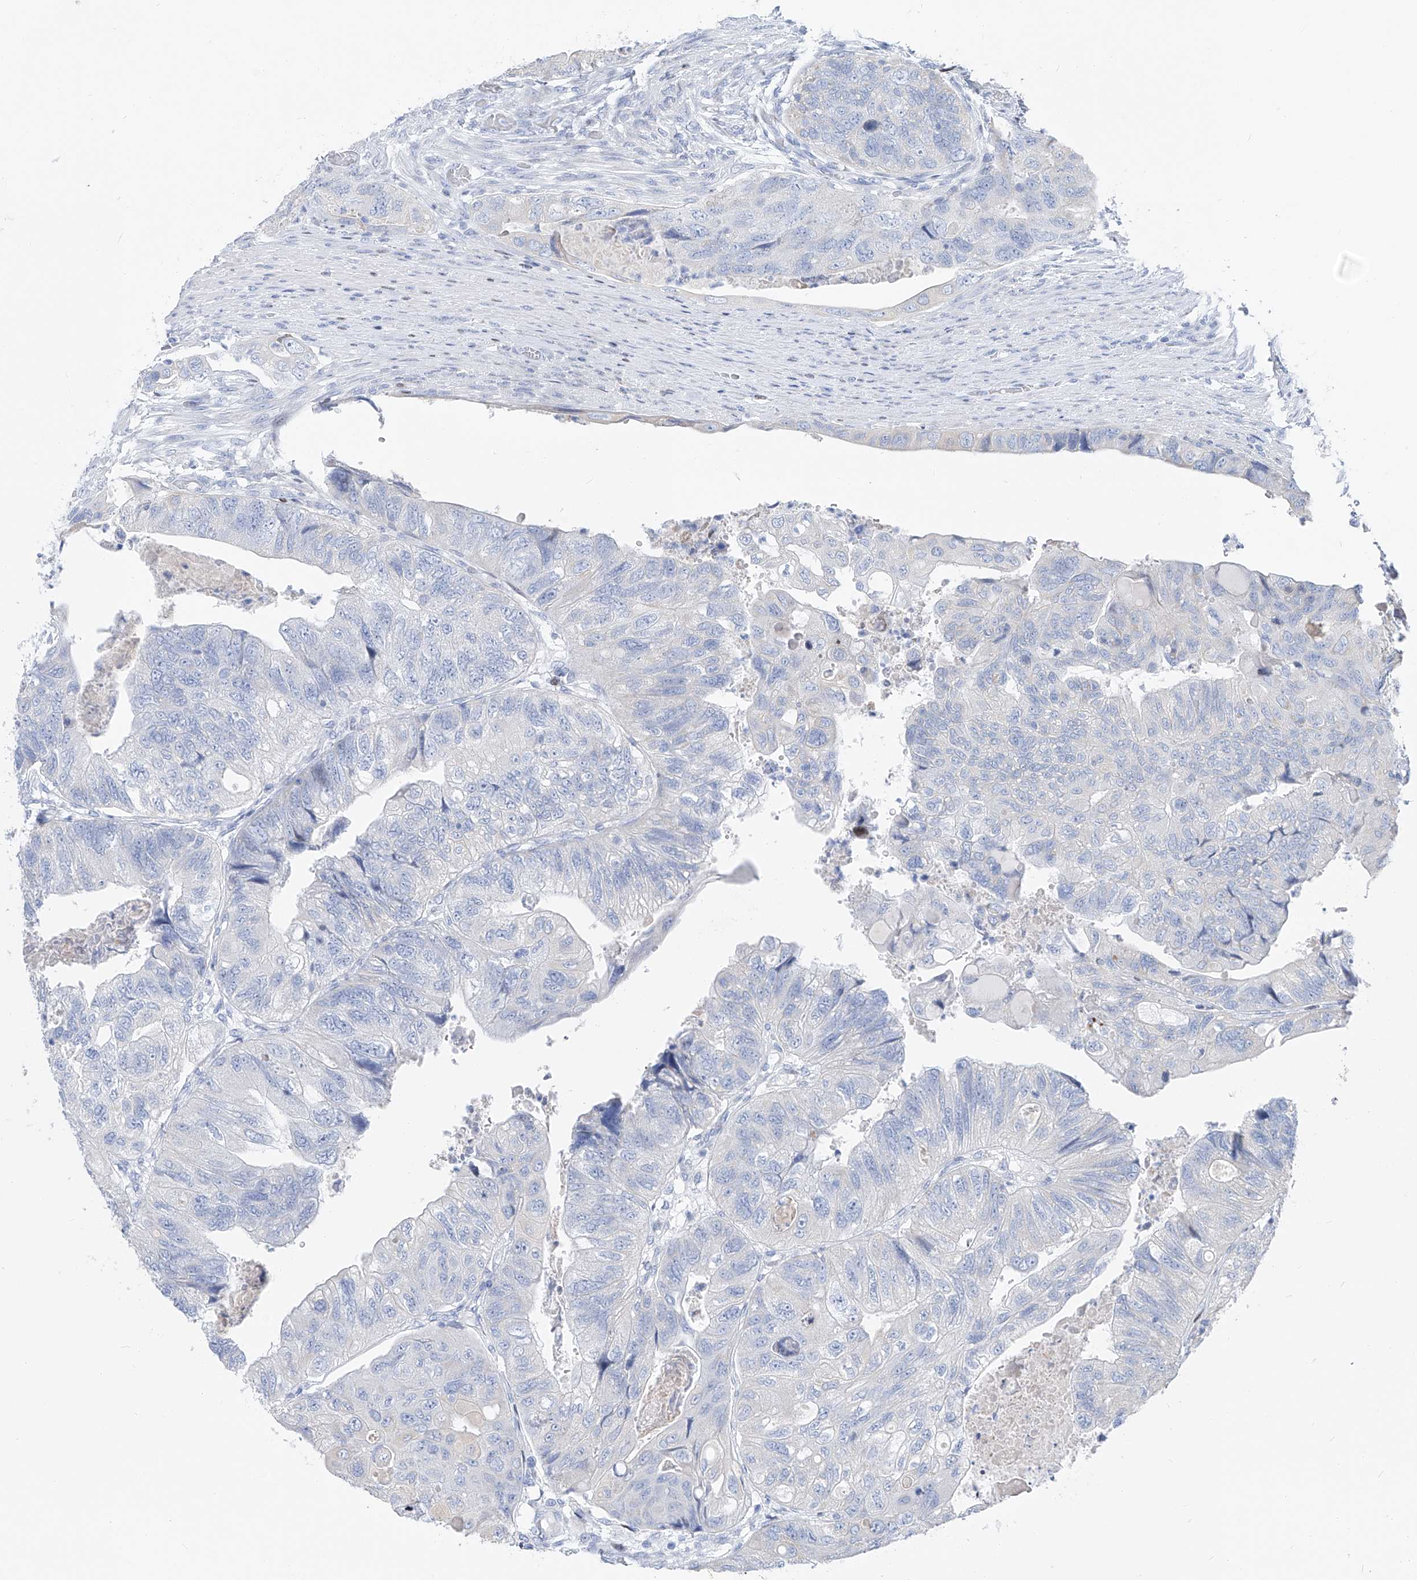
{"staining": {"intensity": "negative", "quantity": "none", "location": "none"}, "tissue": "colorectal cancer", "cell_type": "Tumor cells", "image_type": "cancer", "snomed": [{"axis": "morphology", "description": "Adenocarcinoma, NOS"}, {"axis": "topography", "description": "Rectum"}], "caption": "Immunohistochemical staining of colorectal cancer (adenocarcinoma) reveals no significant staining in tumor cells.", "gene": "FRS3", "patient": {"sex": "male", "age": 63}}